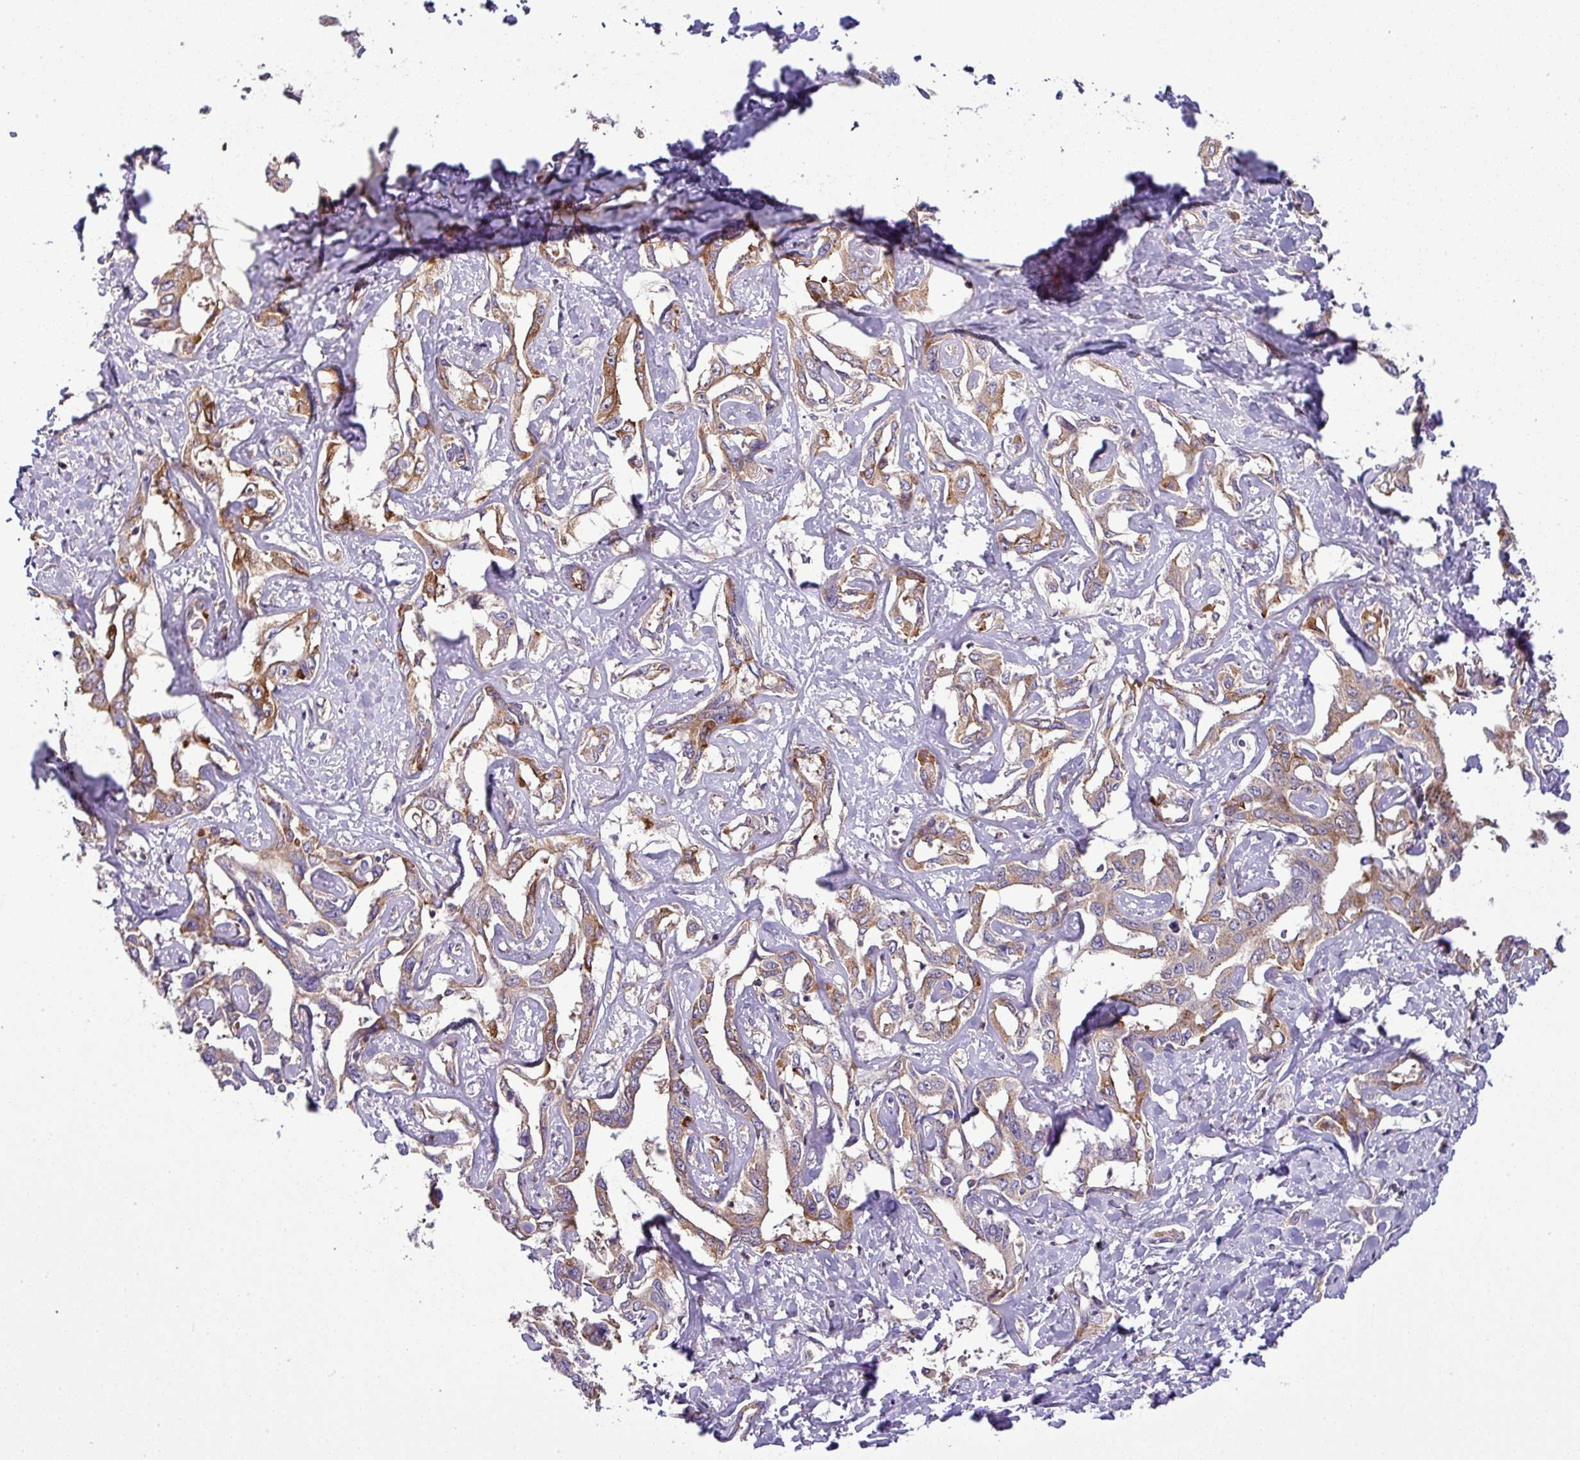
{"staining": {"intensity": "moderate", "quantity": "25%-75%", "location": "cytoplasmic/membranous"}, "tissue": "liver cancer", "cell_type": "Tumor cells", "image_type": "cancer", "snomed": [{"axis": "morphology", "description": "Cholangiocarcinoma"}, {"axis": "topography", "description": "Liver"}], "caption": "A high-resolution image shows immunohistochemistry staining of cholangiocarcinoma (liver), which displays moderate cytoplasmic/membranous staining in about 25%-75% of tumor cells.", "gene": "LRRC74B", "patient": {"sex": "male", "age": 59}}